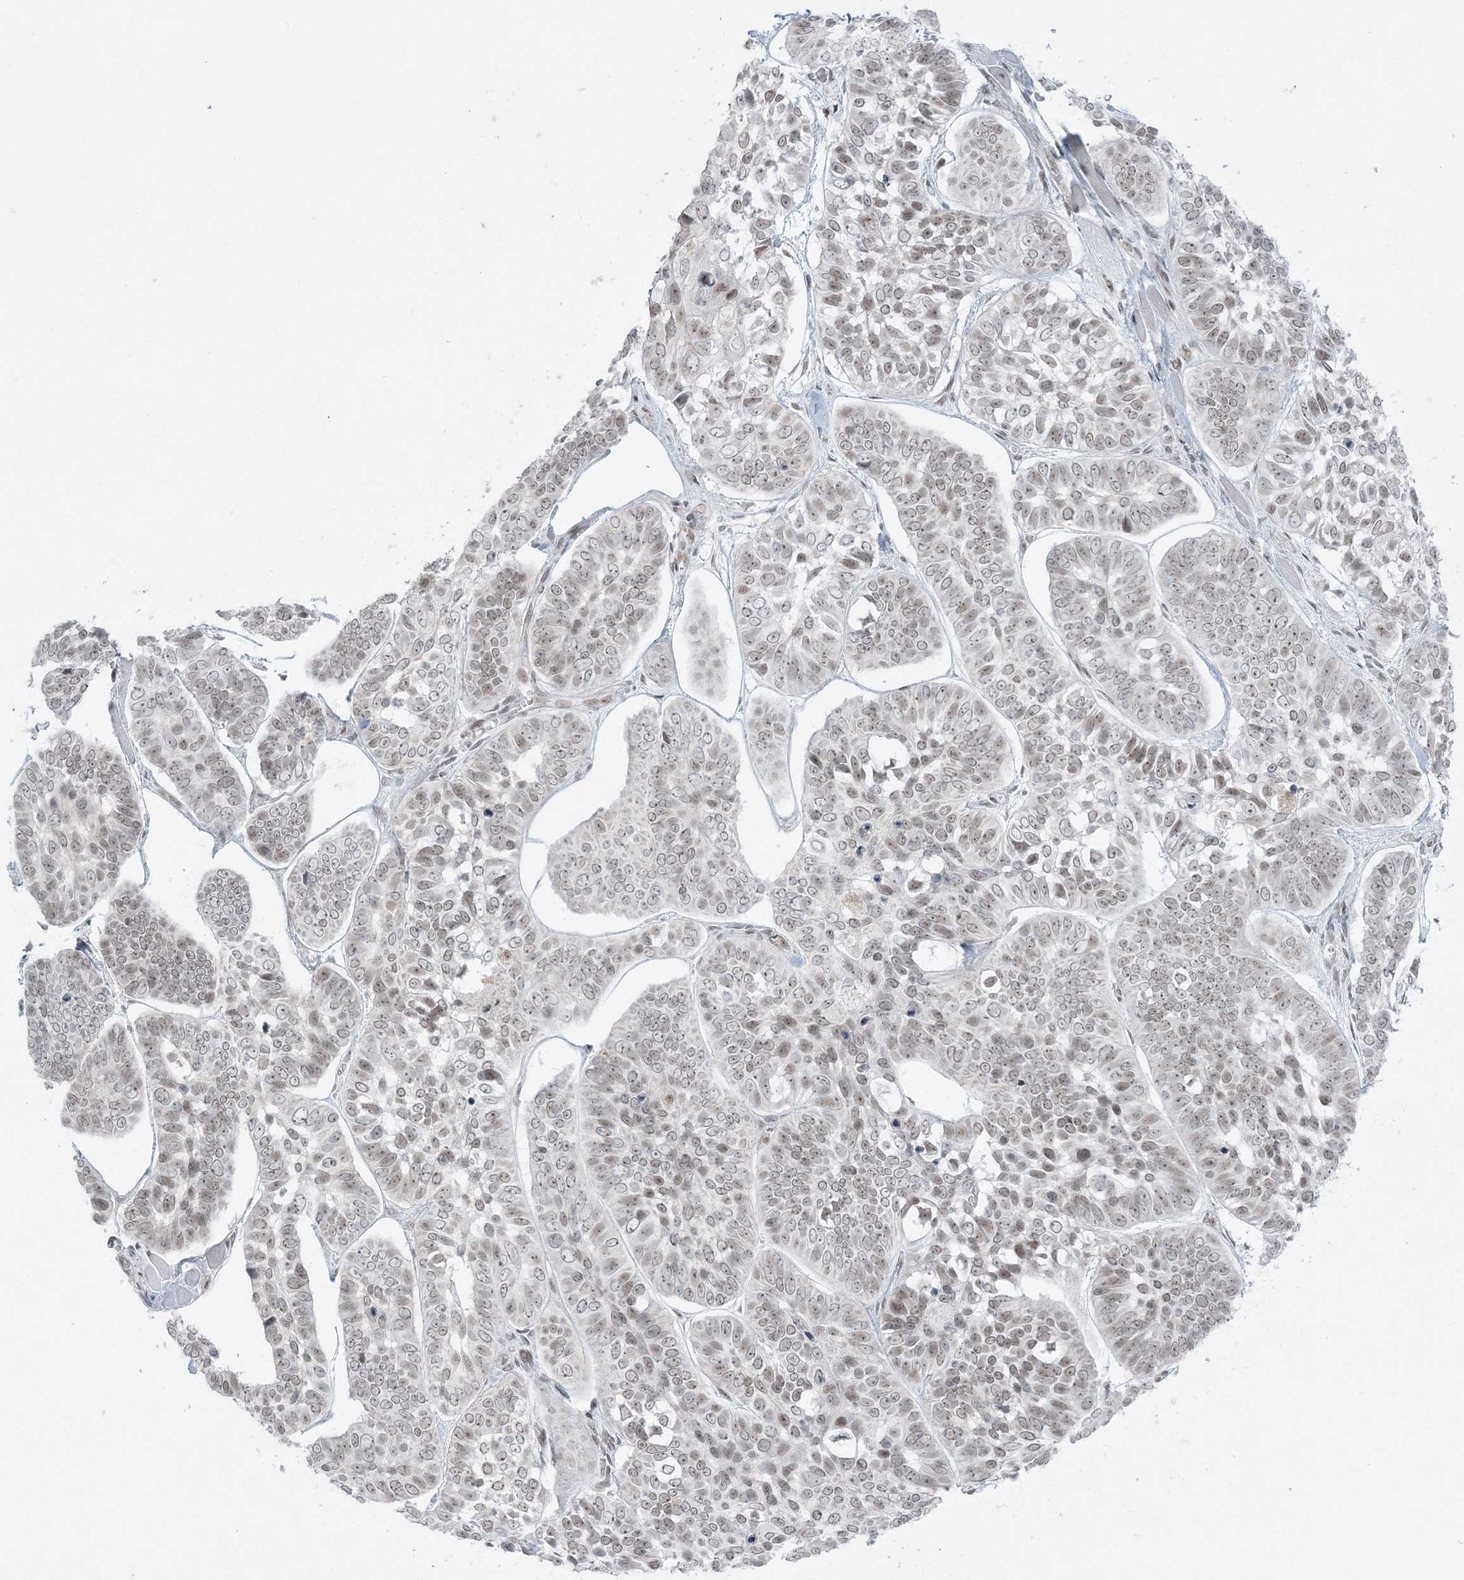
{"staining": {"intensity": "weak", "quantity": ">75%", "location": "nuclear"}, "tissue": "skin cancer", "cell_type": "Tumor cells", "image_type": "cancer", "snomed": [{"axis": "morphology", "description": "Basal cell carcinoma"}, {"axis": "topography", "description": "Skin"}], "caption": "This micrograph displays immunohistochemistry (IHC) staining of human skin cancer (basal cell carcinoma), with low weak nuclear staining in about >75% of tumor cells.", "gene": "ZNF787", "patient": {"sex": "male", "age": 62}}